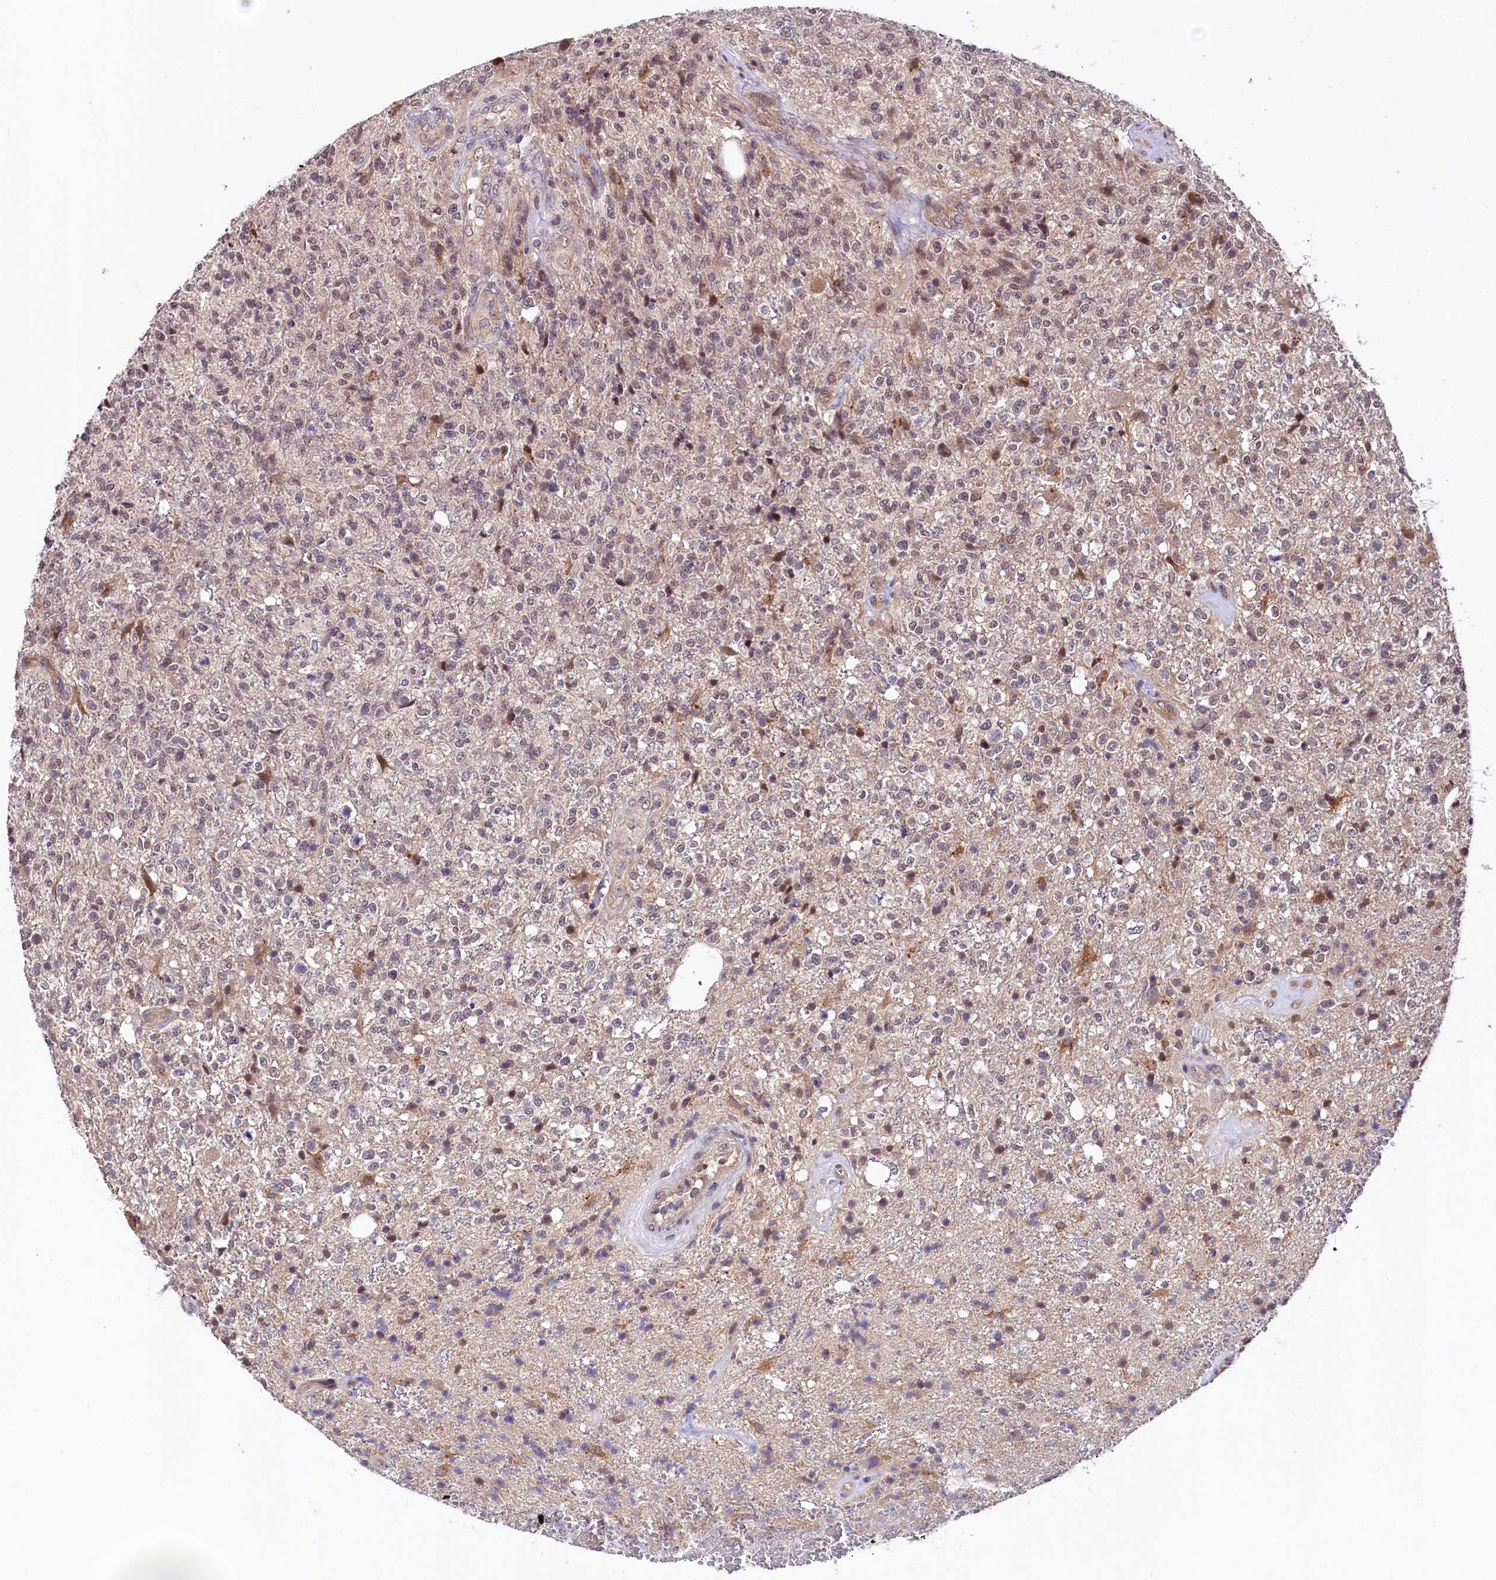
{"staining": {"intensity": "weak", "quantity": ">75%", "location": "nuclear"}, "tissue": "glioma", "cell_type": "Tumor cells", "image_type": "cancer", "snomed": [{"axis": "morphology", "description": "Glioma, malignant, High grade"}, {"axis": "topography", "description": "Brain"}], "caption": "This is a histology image of immunohistochemistry (IHC) staining of high-grade glioma (malignant), which shows weak positivity in the nuclear of tumor cells.", "gene": "UBE3A", "patient": {"sex": "male", "age": 56}}